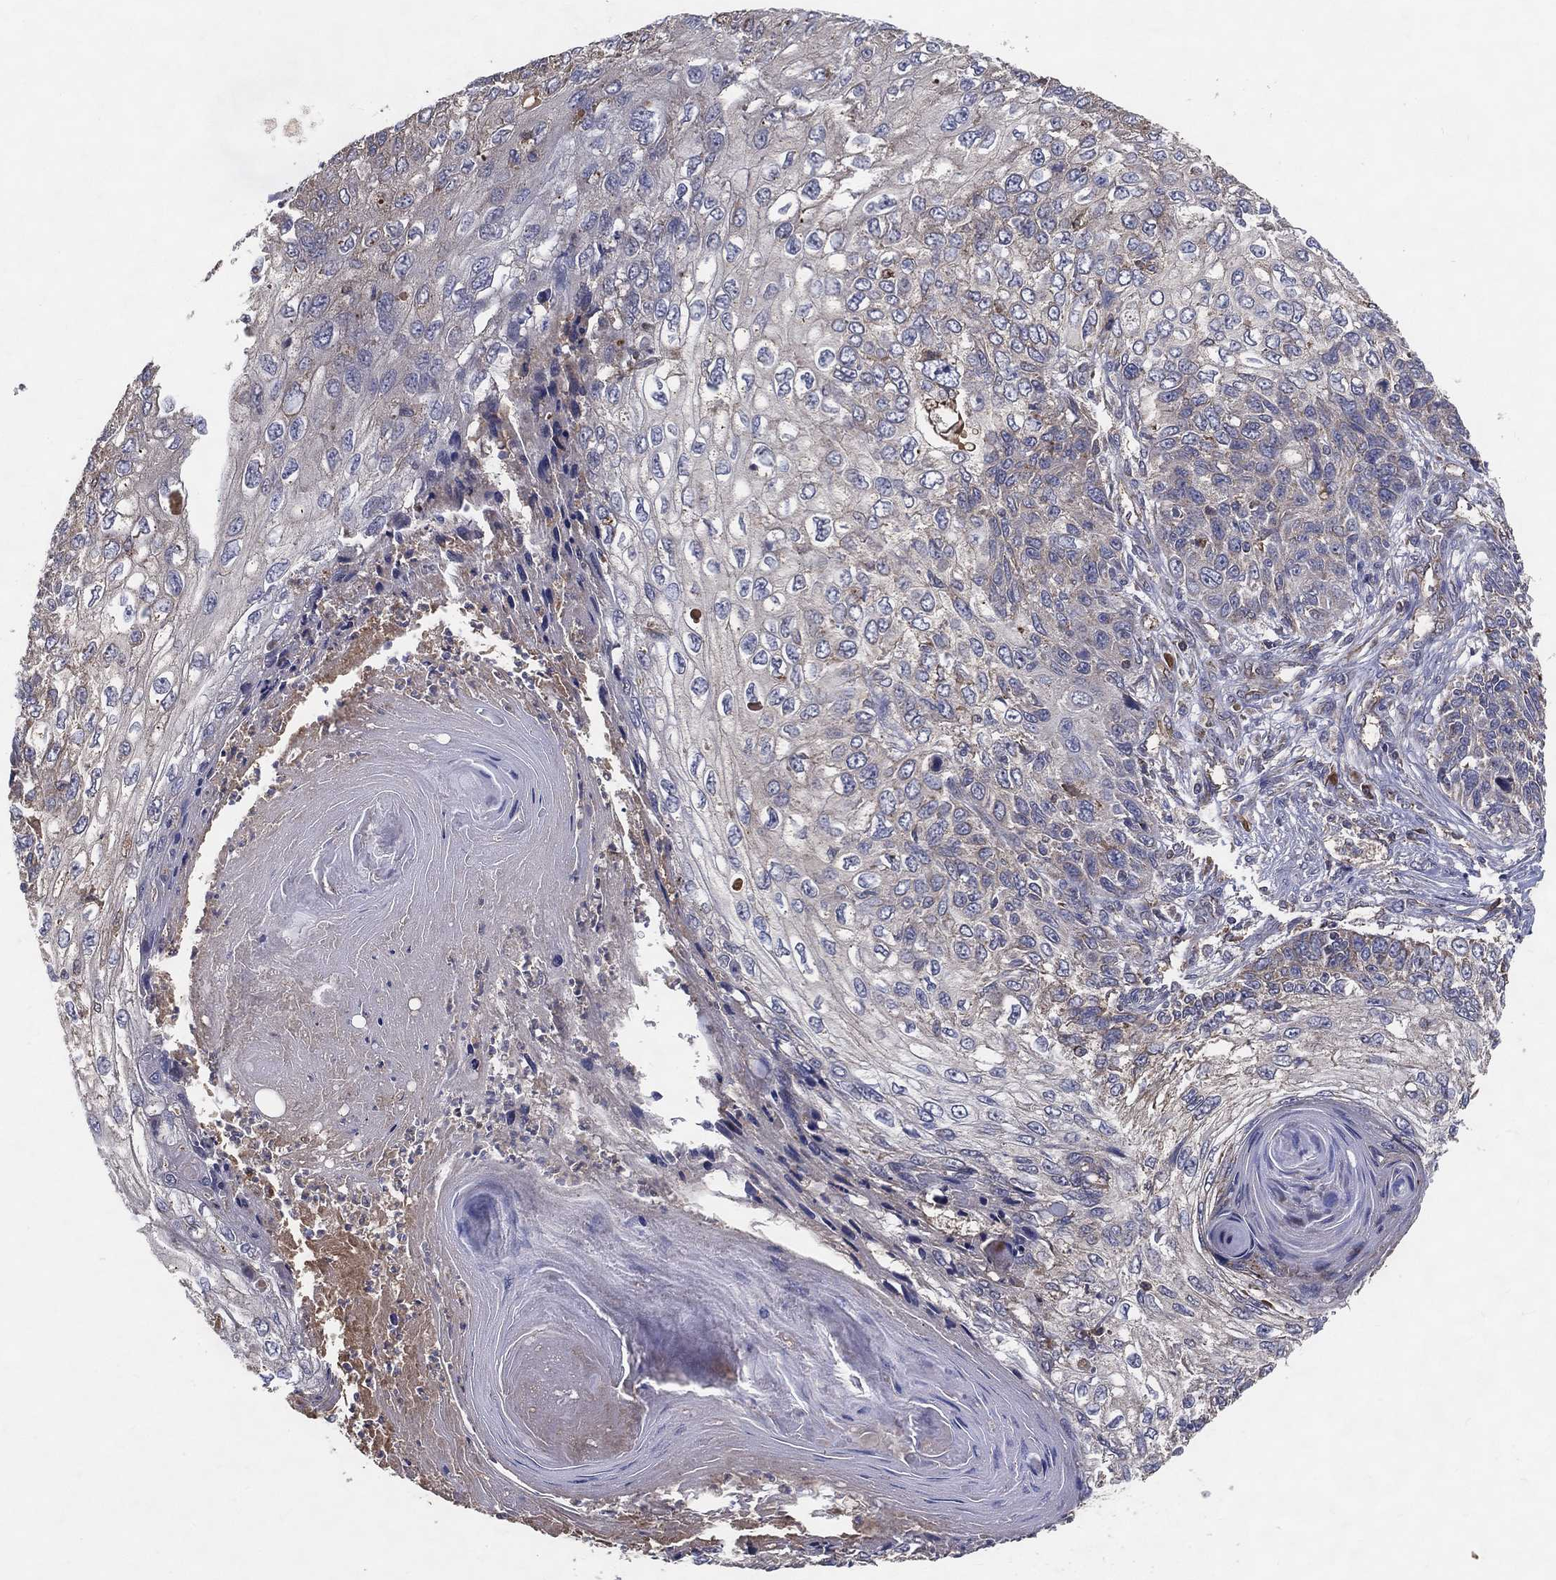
{"staining": {"intensity": "negative", "quantity": "none", "location": "none"}, "tissue": "skin cancer", "cell_type": "Tumor cells", "image_type": "cancer", "snomed": [{"axis": "morphology", "description": "Squamous cell carcinoma, NOS"}, {"axis": "topography", "description": "Skin"}], "caption": "A histopathology image of human skin cancer is negative for staining in tumor cells.", "gene": "MT-ND1", "patient": {"sex": "male", "age": 92}}